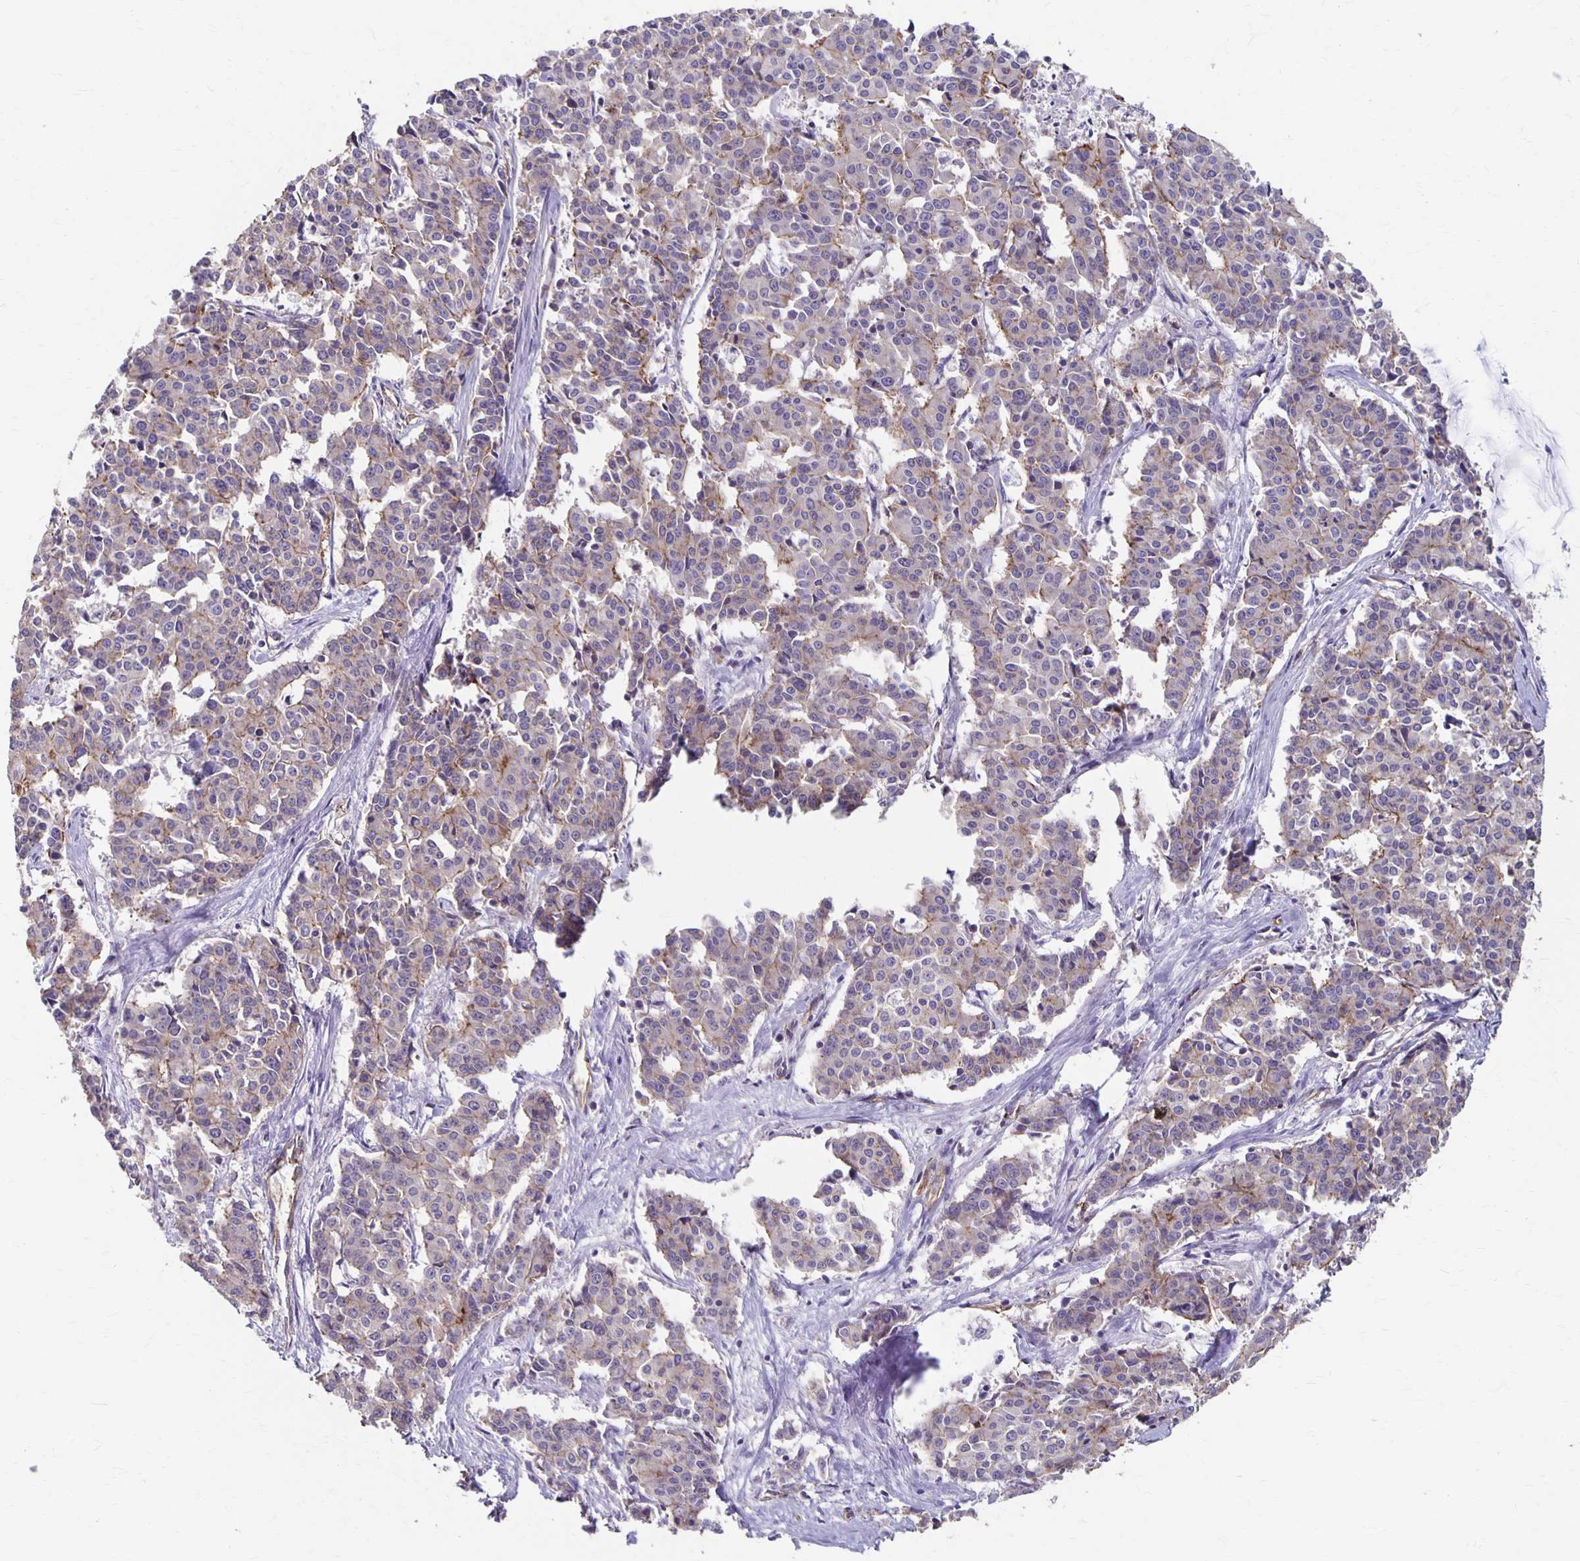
{"staining": {"intensity": "negative", "quantity": "none", "location": "none"}, "tissue": "cervical cancer", "cell_type": "Tumor cells", "image_type": "cancer", "snomed": [{"axis": "morphology", "description": "Squamous cell carcinoma, NOS"}, {"axis": "topography", "description": "Cervix"}], "caption": "Tumor cells are negative for protein expression in human cervical cancer.", "gene": "PPP1R3E", "patient": {"sex": "female", "age": 28}}